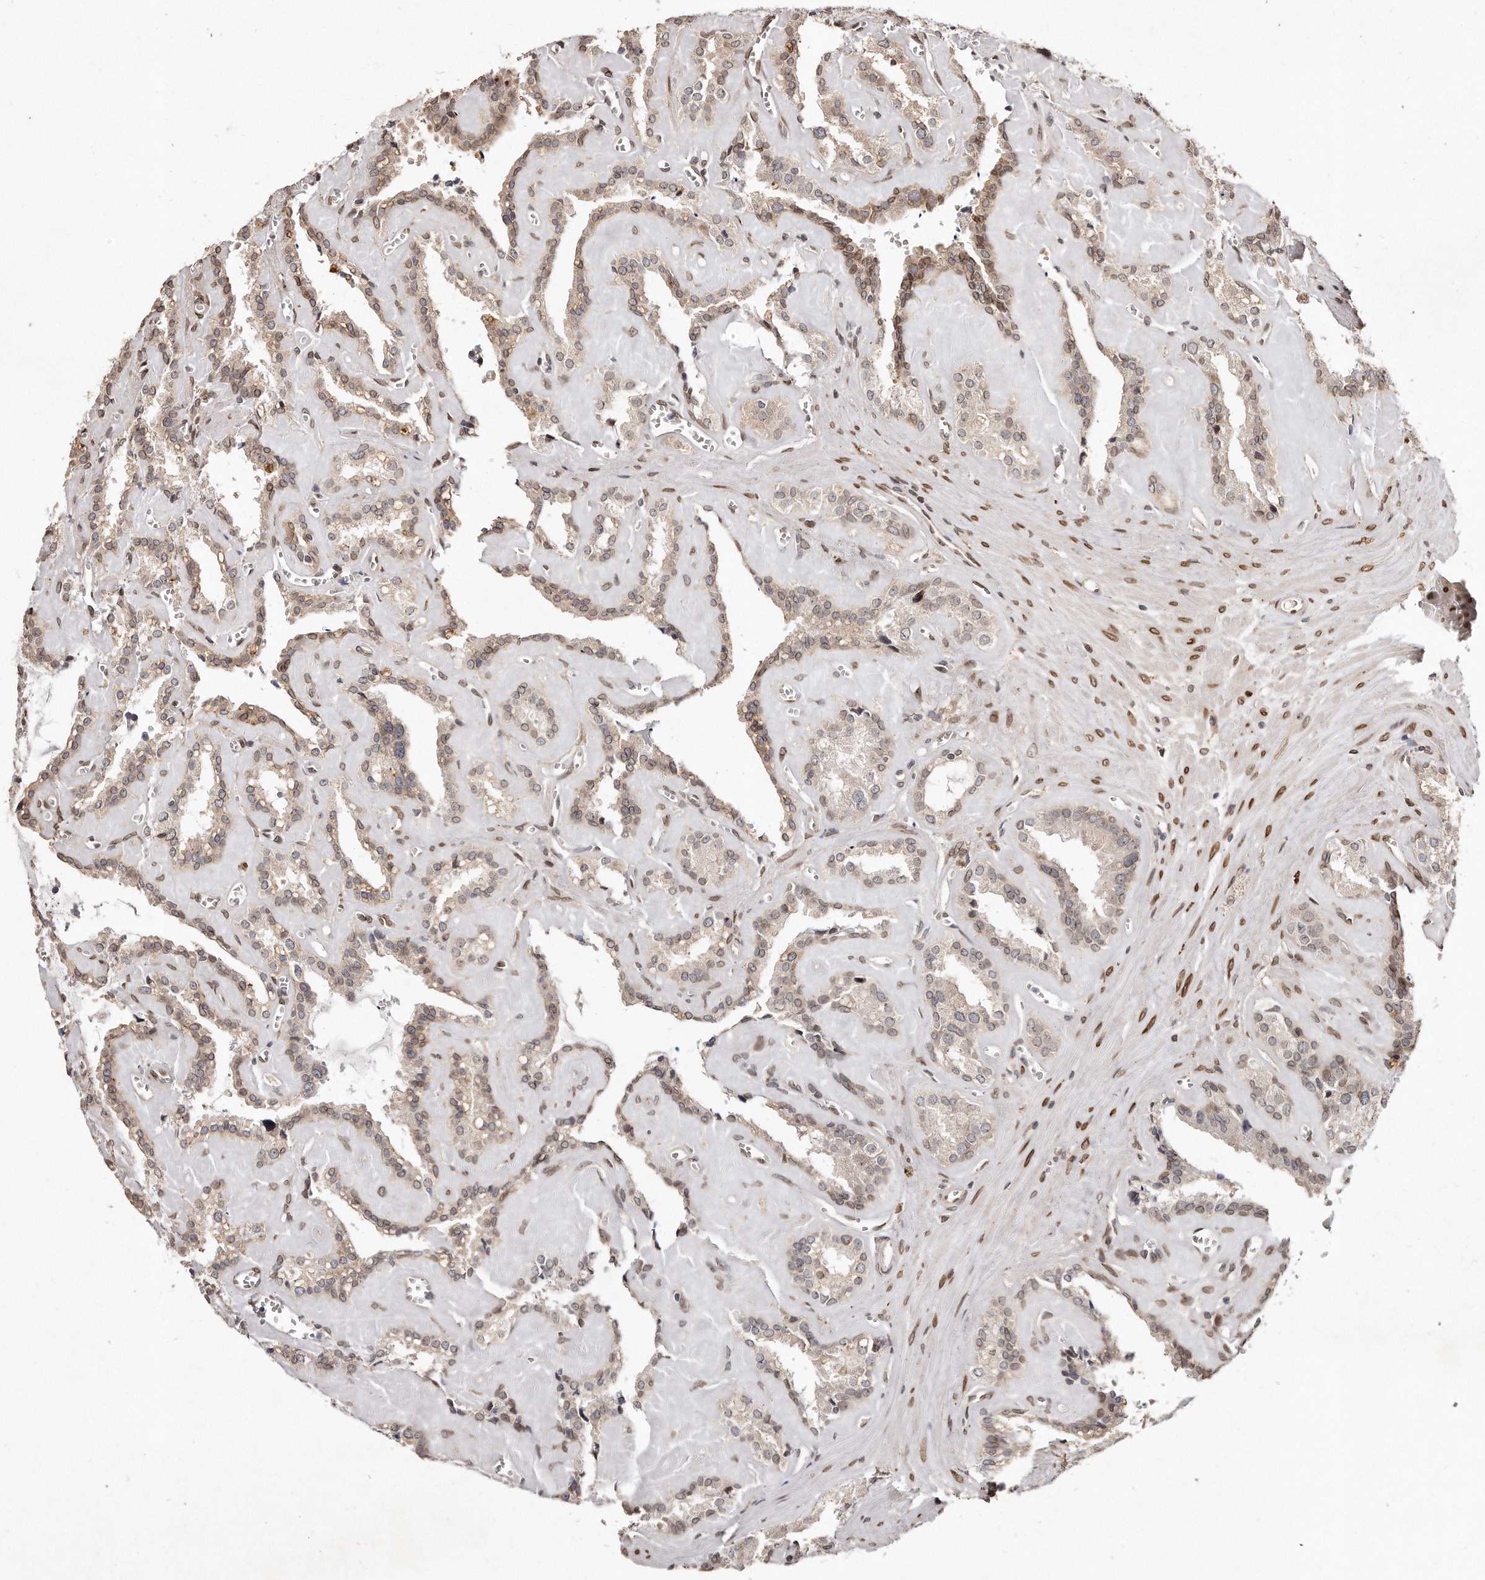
{"staining": {"intensity": "moderate", "quantity": ">75%", "location": "cytoplasmic/membranous"}, "tissue": "seminal vesicle", "cell_type": "Glandular cells", "image_type": "normal", "snomed": [{"axis": "morphology", "description": "Normal tissue, NOS"}, {"axis": "topography", "description": "Prostate"}, {"axis": "topography", "description": "Seminal veicle"}], "caption": "Seminal vesicle stained for a protein (brown) reveals moderate cytoplasmic/membranous positive positivity in about >75% of glandular cells.", "gene": "HASPIN", "patient": {"sex": "male", "age": 59}}